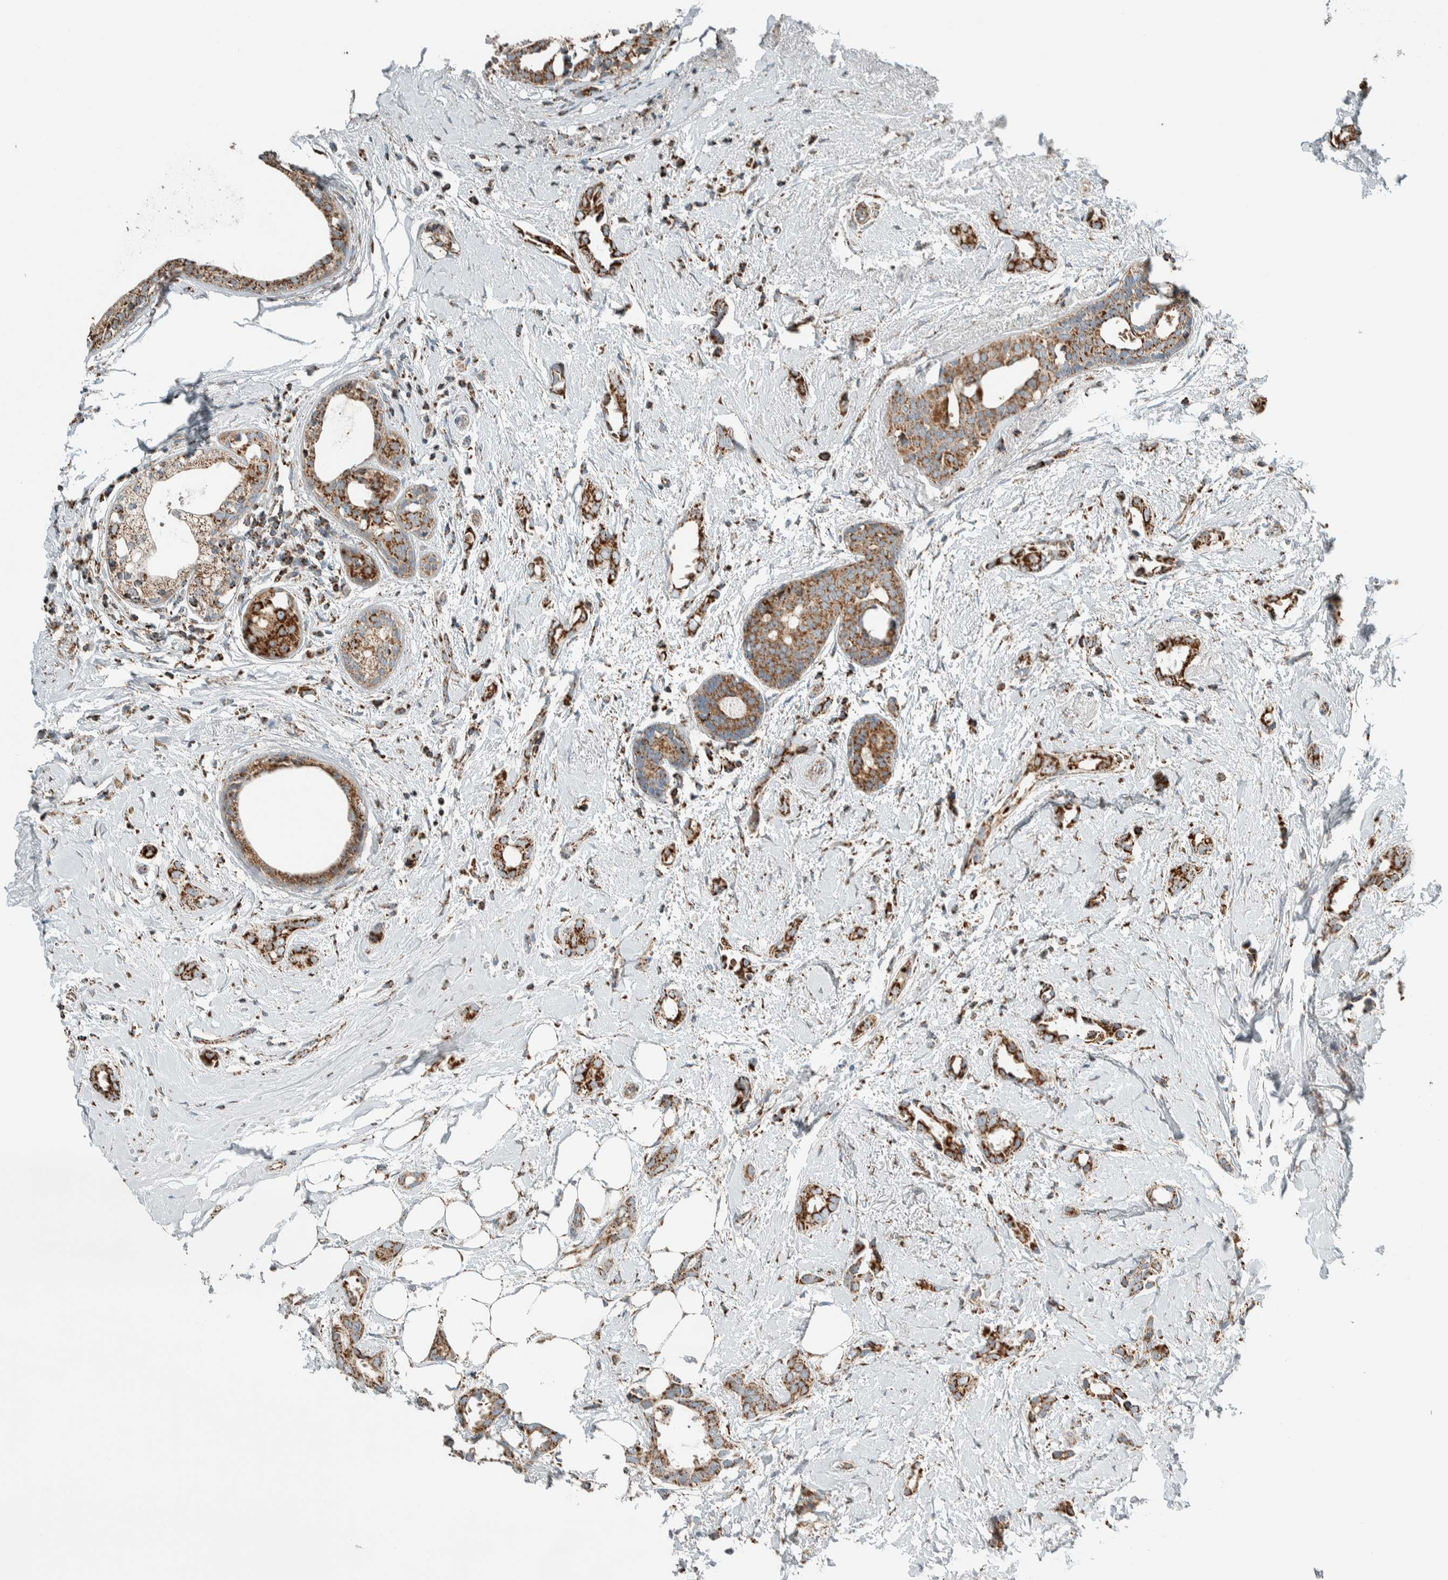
{"staining": {"intensity": "moderate", "quantity": ">75%", "location": "cytoplasmic/membranous"}, "tissue": "breast cancer", "cell_type": "Tumor cells", "image_type": "cancer", "snomed": [{"axis": "morphology", "description": "Duct carcinoma"}, {"axis": "topography", "description": "Breast"}], "caption": "High-magnification brightfield microscopy of breast cancer (invasive ductal carcinoma) stained with DAB (brown) and counterstained with hematoxylin (blue). tumor cells exhibit moderate cytoplasmic/membranous expression is present in approximately>75% of cells. (Brightfield microscopy of DAB IHC at high magnification).", "gene": "ZNF454", "patient": {"sex": "female", "age": 55}}